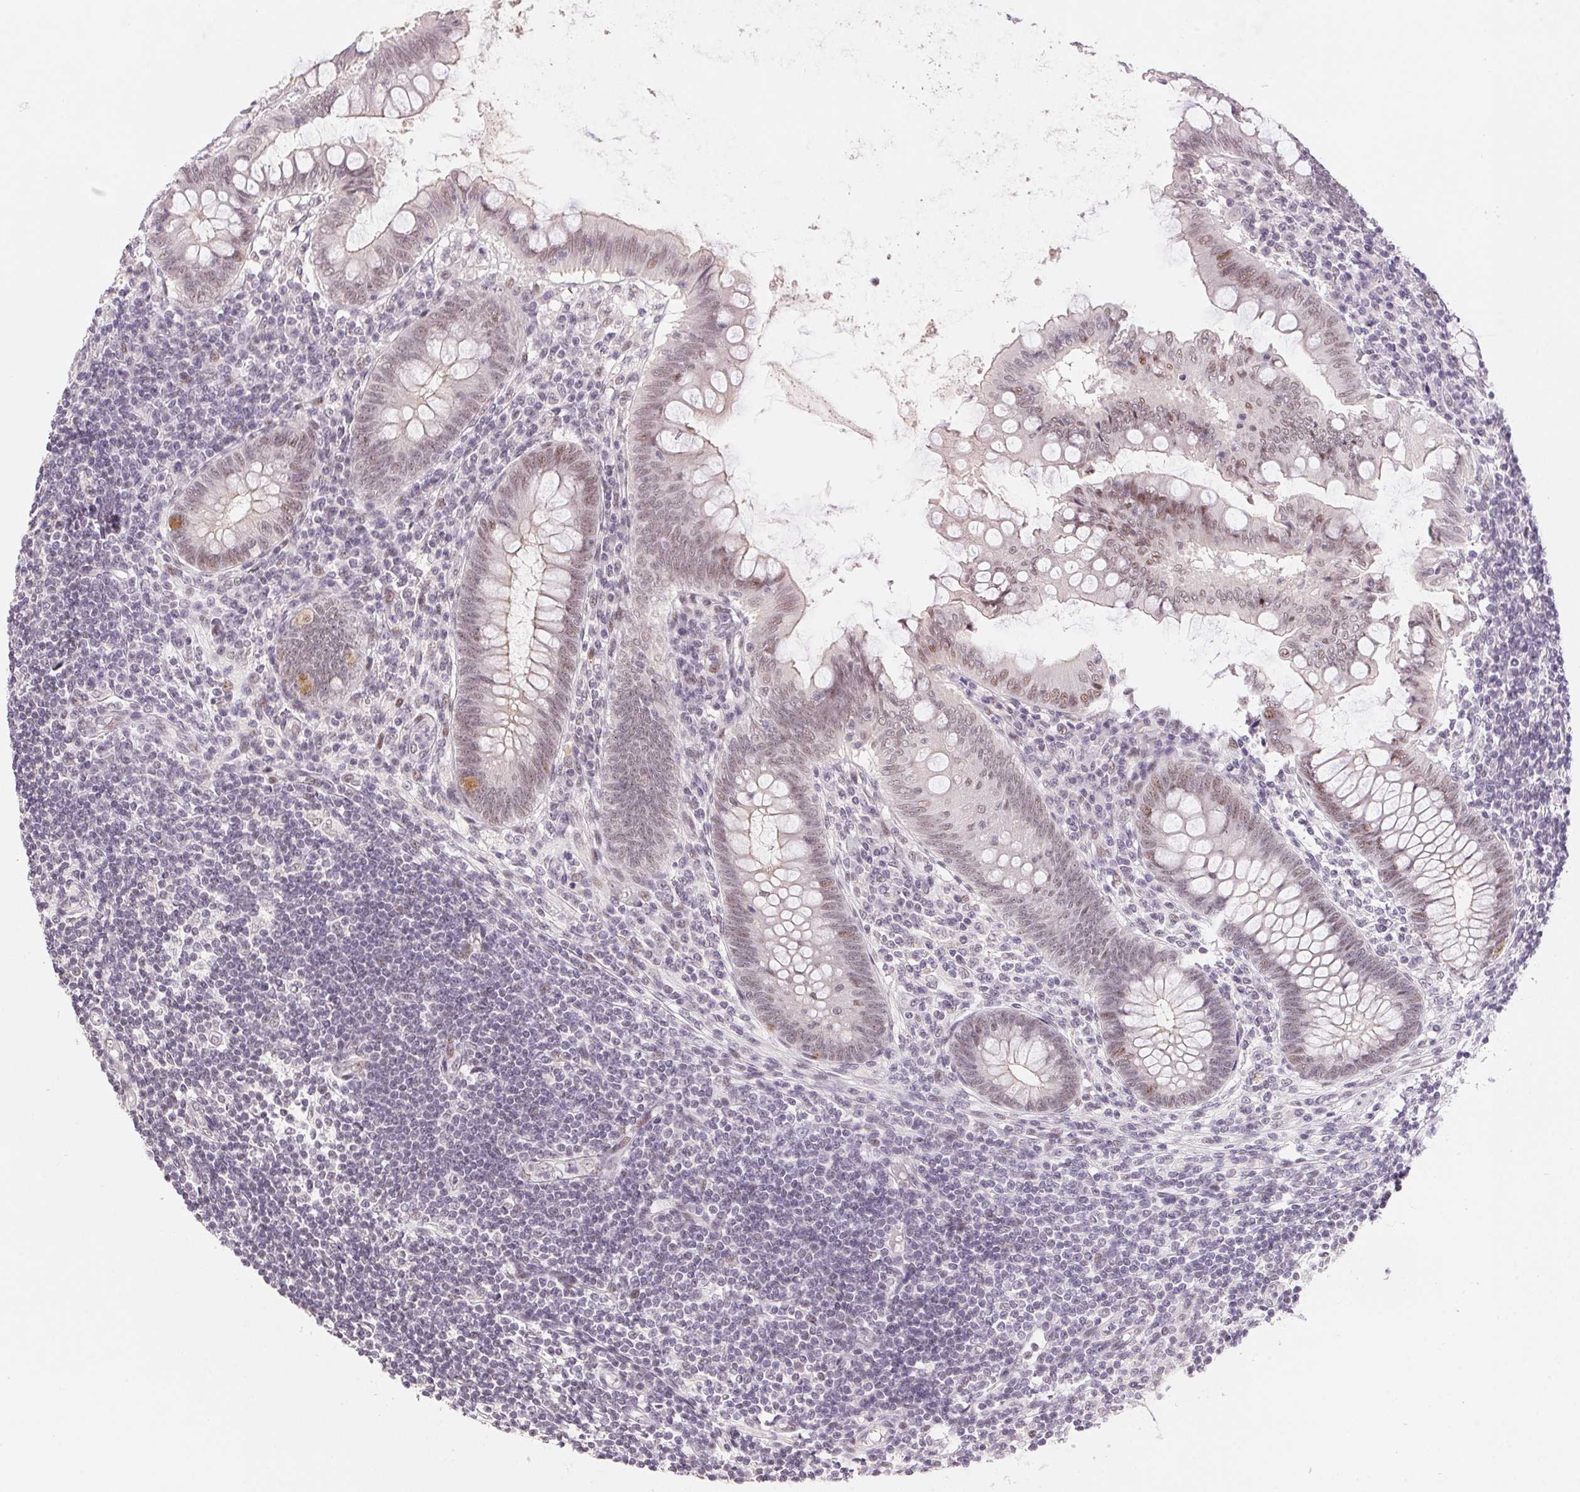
{"staining": {"intensity": "weak", "quantity": "25%-75%", "location": "nuclear"}, "tissue": "appendix", "cell_type": "Glandular cells", "image_type": "normal", "snomed": [{"axis": "morphology", "description": "Normal tissue, NOS"}, {"axis": "topography", "description": "Appendix"}], "caption": "IHC staining of benign appendix, which shows low levels of weak nuclear staining in about 25%-75% of glandular cells indicating weak nuclear protein positivity. The staining was performed using DAB (3,3'-diaminobenzidine) (brown) for protein detection and nuclei were counterstained in hematoxylin (blue).", "gene": "KDM4D", "patient": {"sex": "female", "age": 57}}